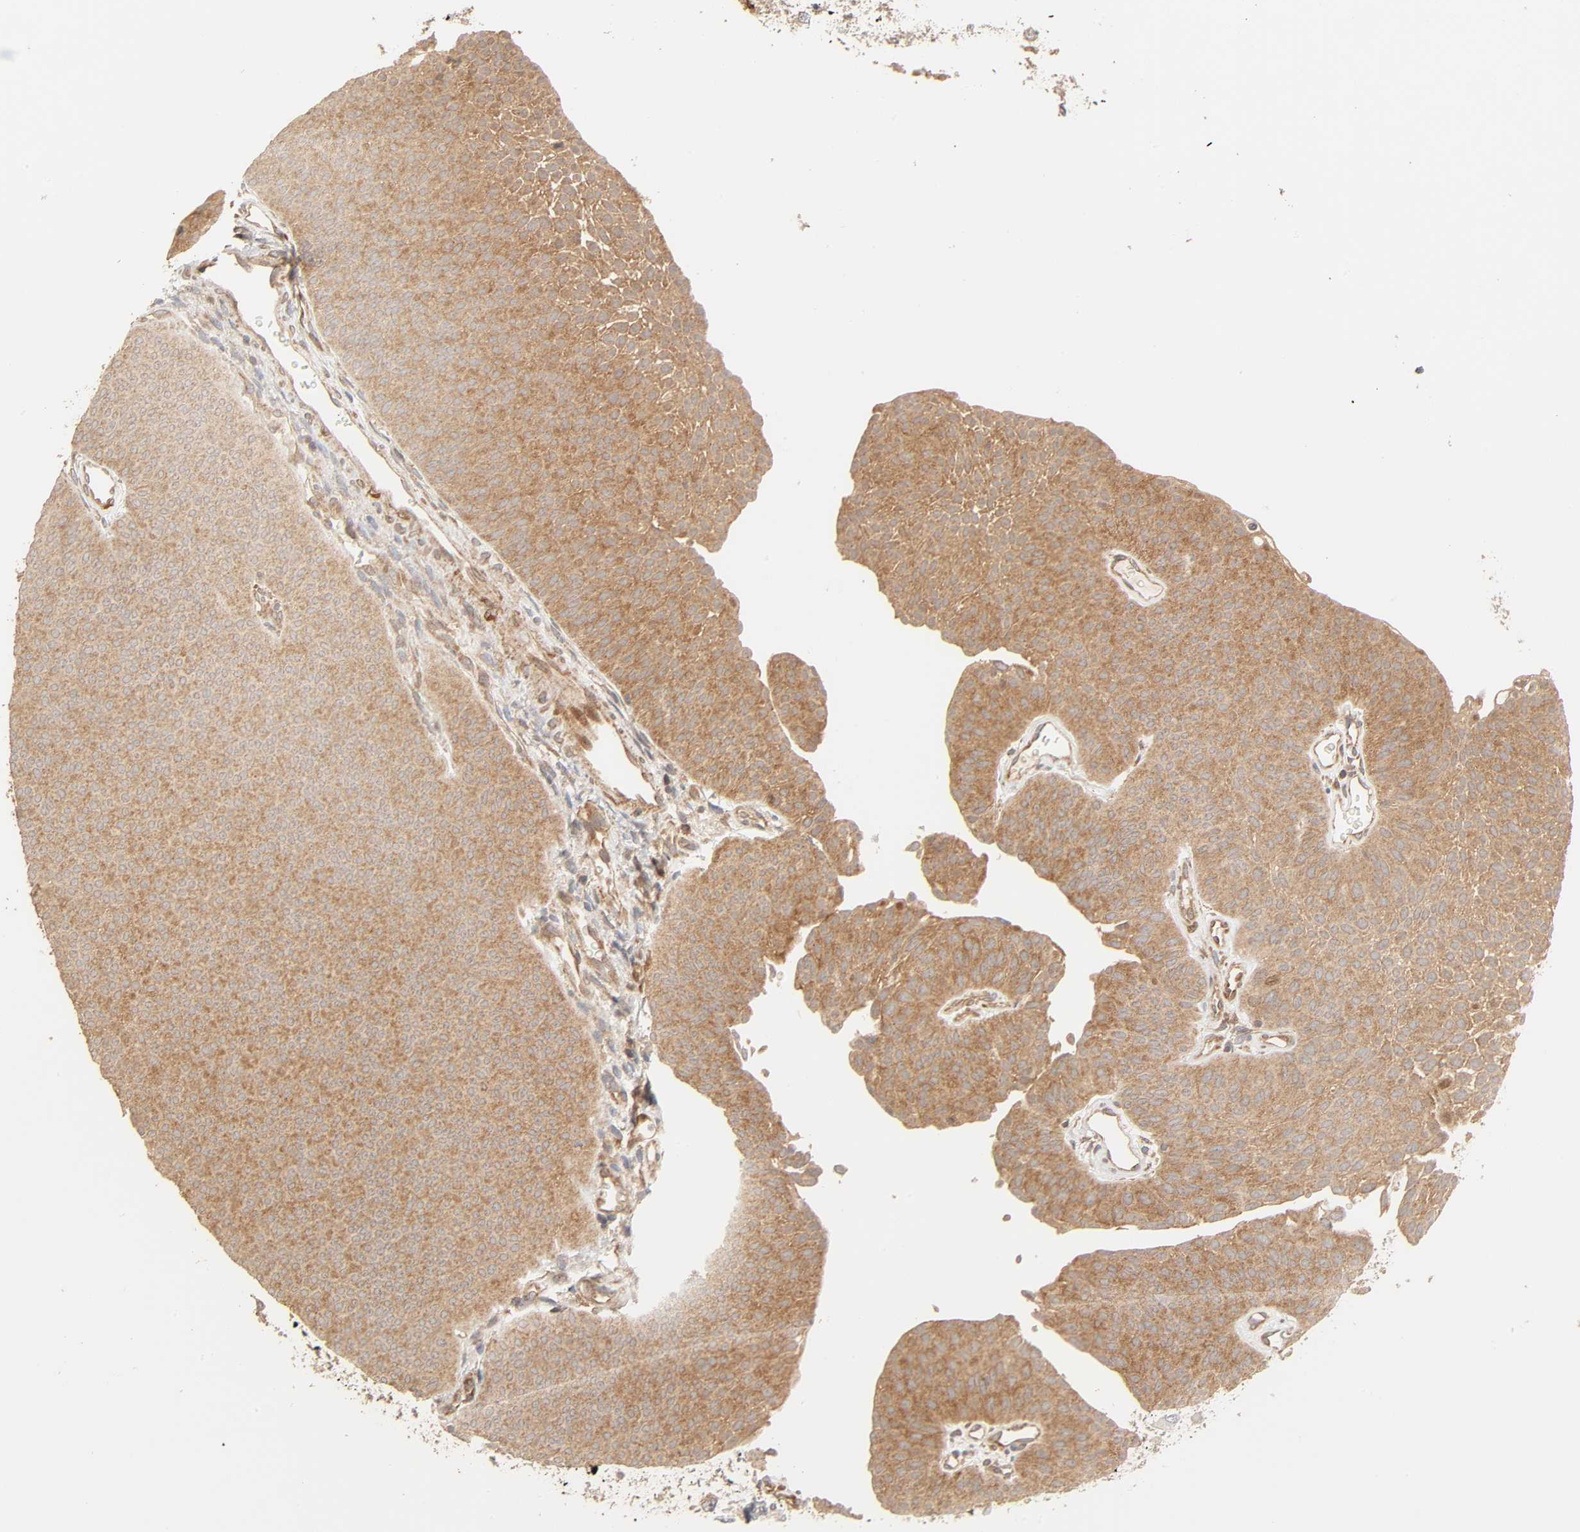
{"staining": {"intensity": "moderate", "quantity": ">75%", "location": "cytoplasmic/membranous"}, "tissue": "urothelial cancer", "cell_type": "Tumor cells", "image_type": "cancer", "snomed": [{"axis": "morphology", "description": "Urothelial carcinoma, Low grade"}, {"axis": "topography", "description": "Urinary bladder"}], "caption": "This micrograph demonstrates immunohistochemistry staining of human low-grade urothelial carcinoma, with medium moderate cytoplasmic/membranous expression in about >75% of tumor cells.", "gene": "NEMF", "patient": {"sex": "female", "age": 60}}